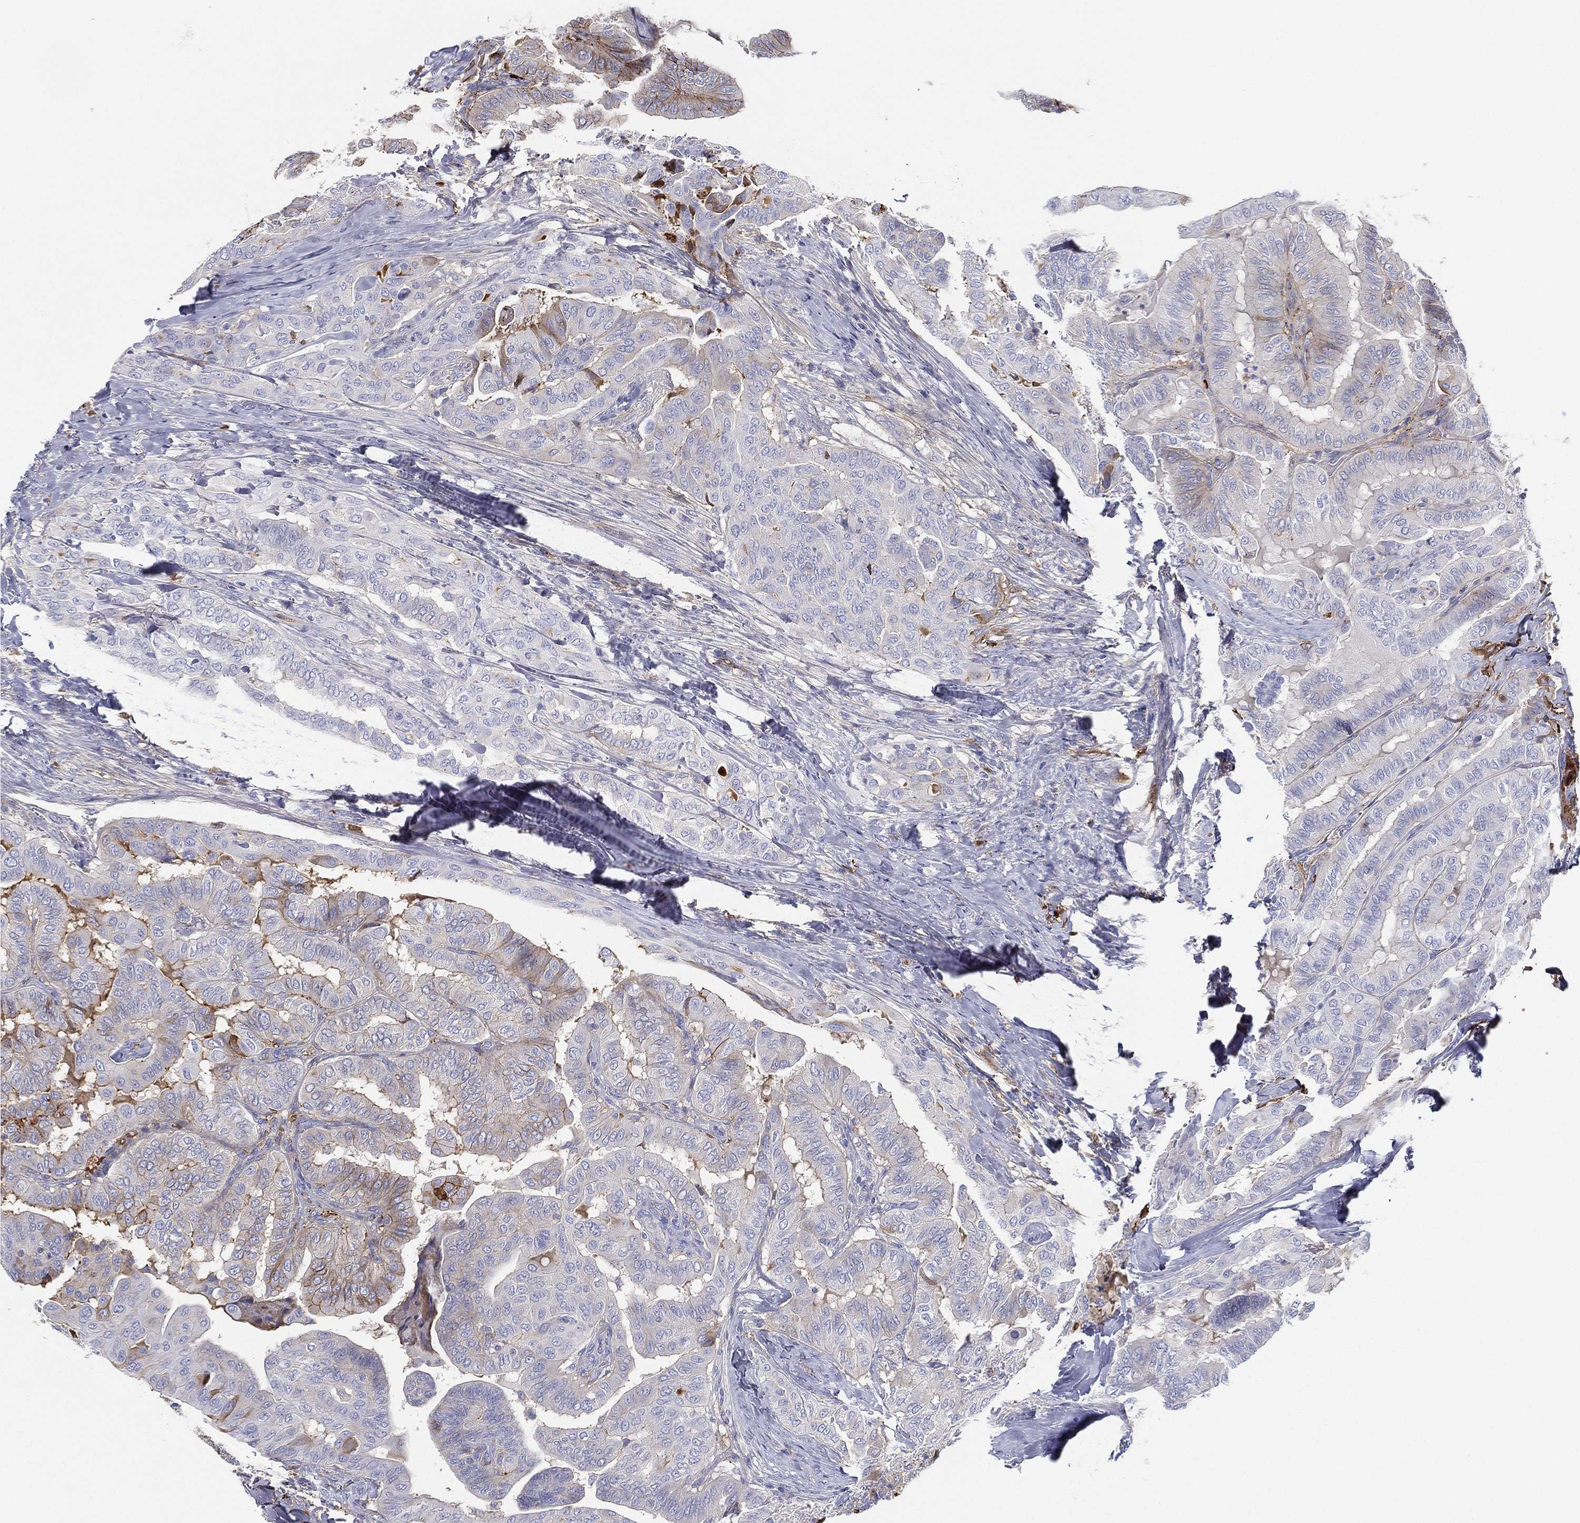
{"staining": {"intensity": "moderate", "quantity": "<25%", "location": "cytoplasmic/membranous"}, "tissue": "thyroid cancer", "cell_type": "Tumor cells", "image_type": "cancer", "snomed": [{"axis": "morphology", "description": "Papillary adenocarcinoma, NOS"}, {"axis": "topography", "description": "Thyroid gland"}], "caption": "Tumor cells demonstrate low levels of moderate cytoplasmic/membranous expression in about <25% of cells in thyroid papillary adenocarcinoma. The staining was performed using DAB (3,3'-diaminobenzidine), with brown indicating positive protein expression. Nuclei are stained blue with hematoxylin.", "gene": "IFNB1", "patient": {"sex": "female", "age": 68}}